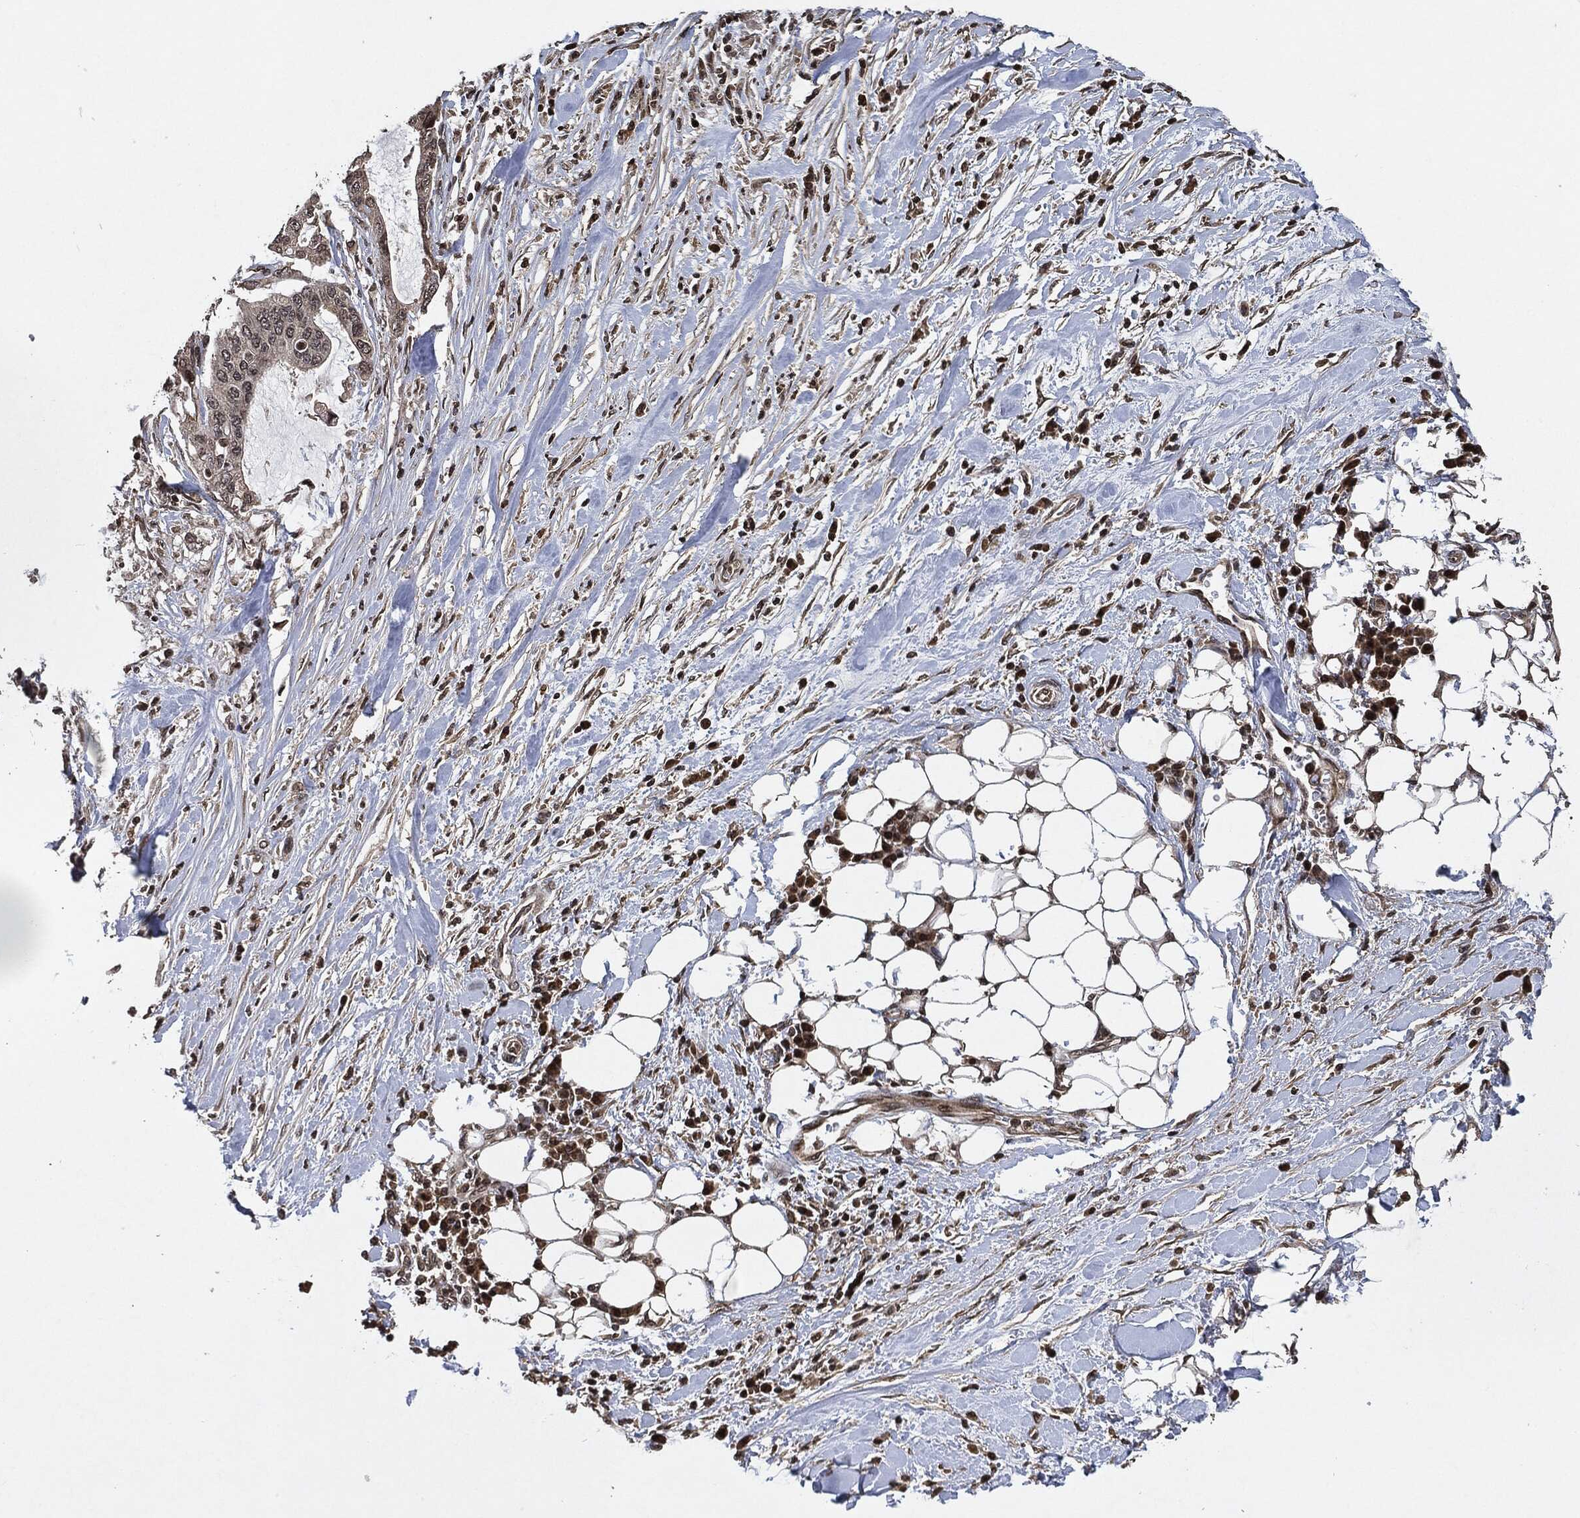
{"staining": {"intensity": "negative", "quantity": "none", "location": "none"}, "tissue": "stomach cancer", "cell_type": "Tumor cells", "image_type": "cancer", "snomed": [{"axis": "morphology", "description": "Adenocarcinoma, NOS"}, {"axis": "topography", "description": "Stomach"}], "caption": "Stomach adenocarcinoma was stained to show a protein in brown. There is no significant expression in tumor cells. (DAB immunohistochemistry, high magnification).", "gene": "PDK1", "patient": {"sex": "male", "age": 54}}